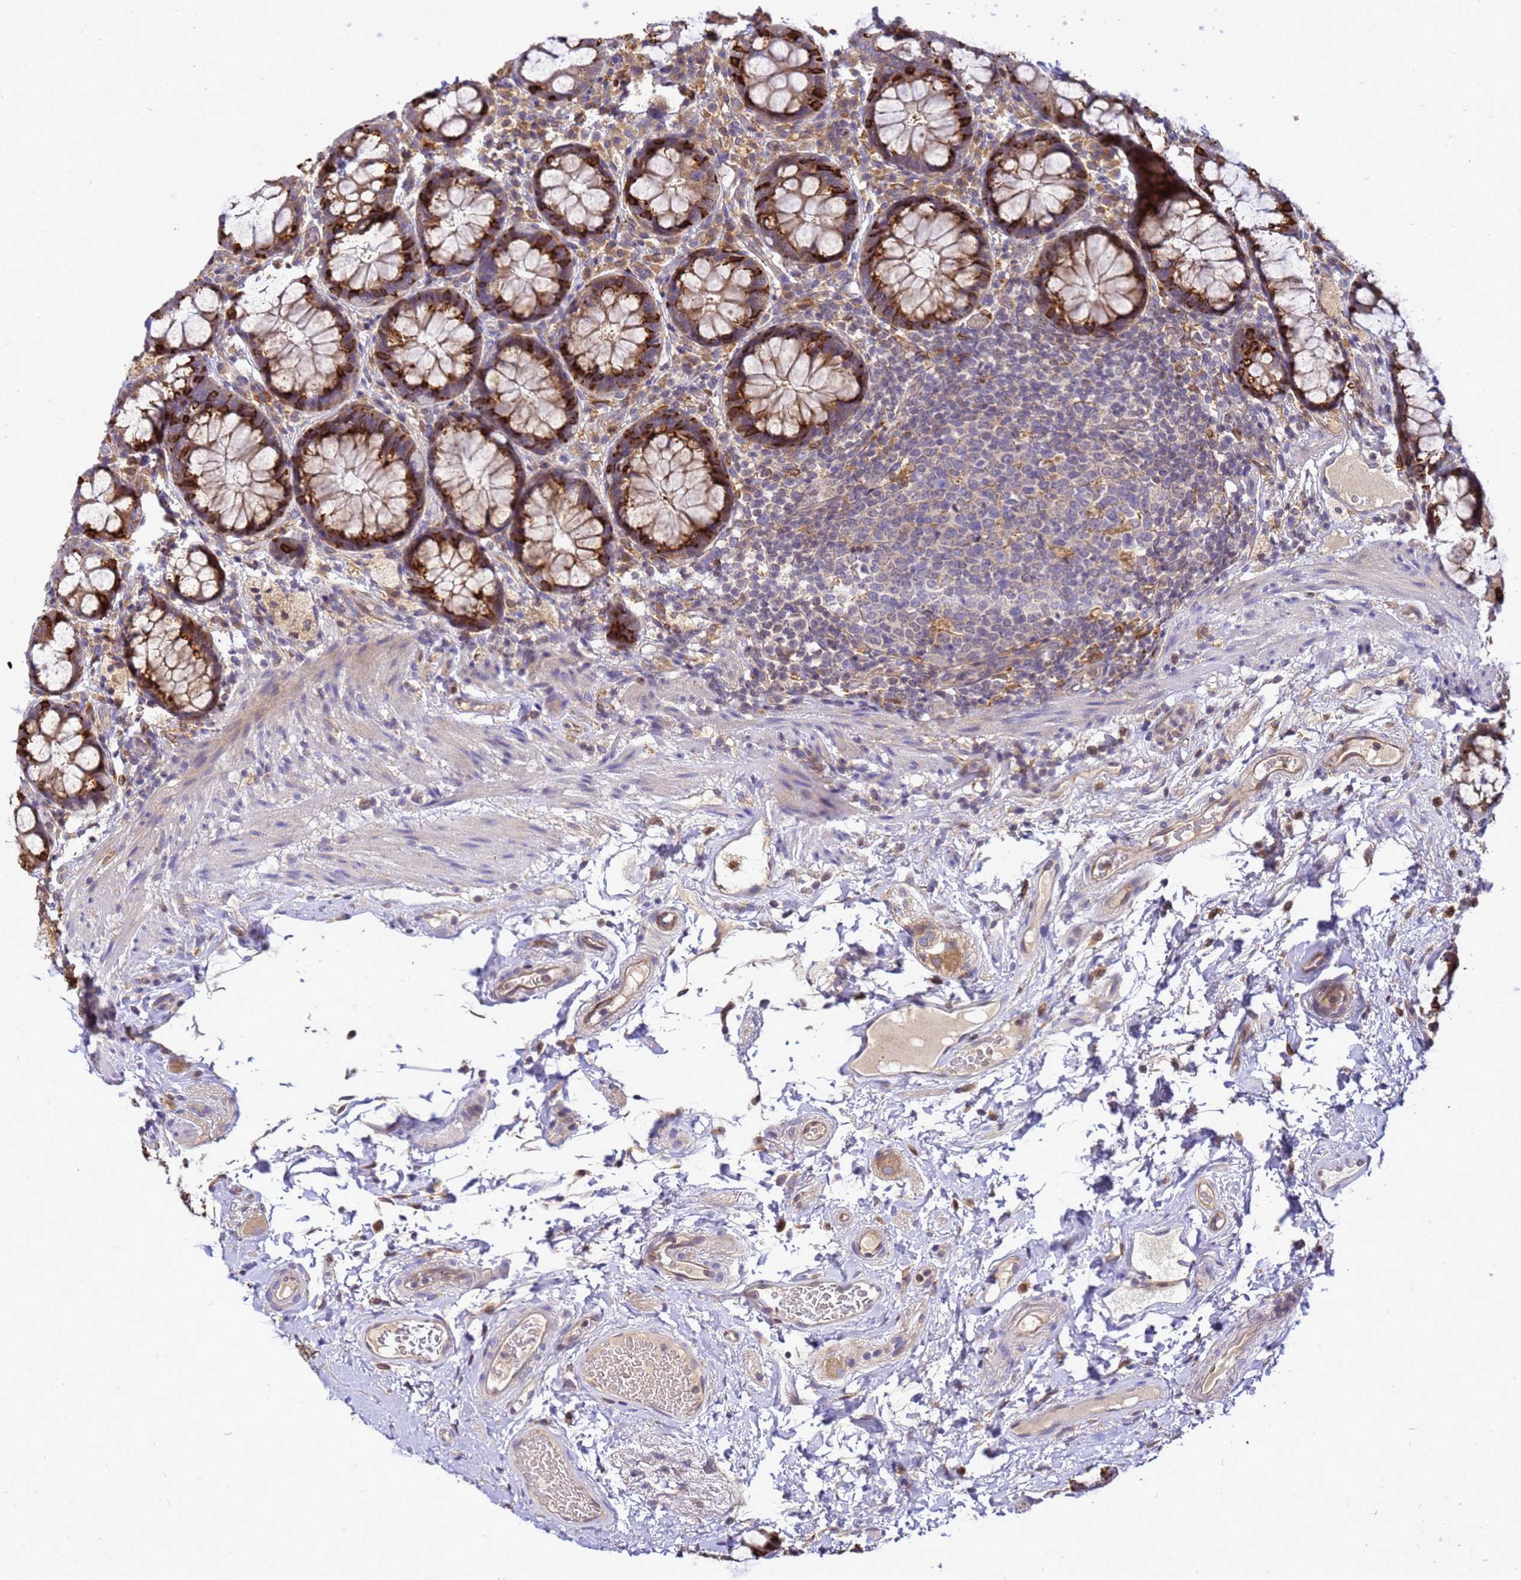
{"staining": {"intensity": "strong", "quantity": "25%-75%", "location": "cytoplasmic/membranous"}, "tissue": "rectum", "cell_type": "Glandular cells", "image_type": "normal", "snomed": [{"axis": "morphology", "description": "Normal tissue, NOS"}, {"axis": "topography", "description": "Rectum"}], "caption": "A brown stain highlights strong cytoplasmic/membranous staining of a protein in glandular cells of benign rectum. (DAB (3,3'-diaminobenzidine) = brown stain, brightfield microscopy at high magnification).", "gene": "ADPGK", "patient": {"sex": "male", "age": 83}}